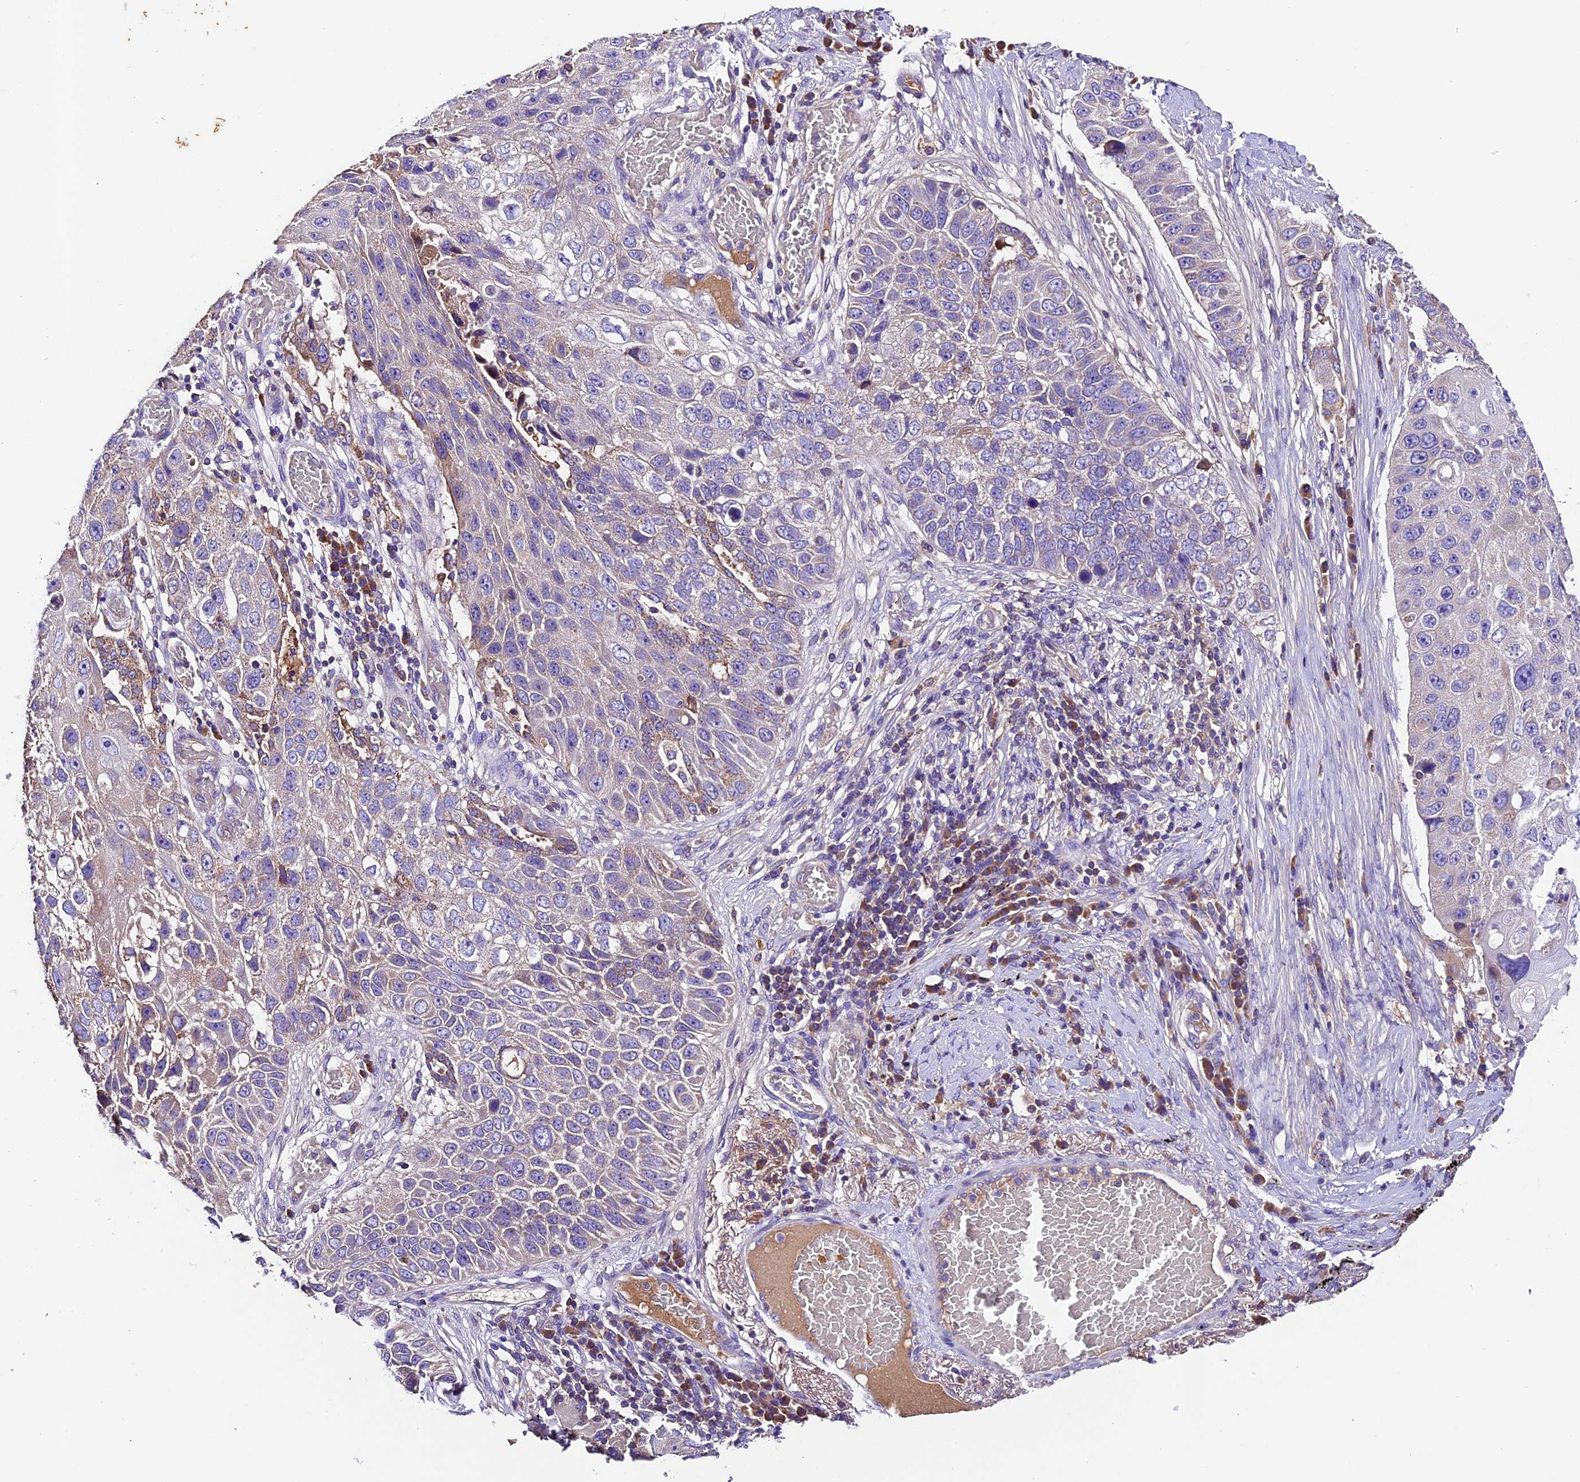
{"staining": {"intensity": "negative", "quantity": "none", "location": "none"}, "tissue": "lung cancer", "cell_type": "Tumor cells", "image_type": "cancer", "snomed": [{"axis": "morphology", "description": "Squamous cell carcinoma, NOS"}, {"axis": "topography", "description": "Lung"}], "caption": "This is an immunohistochemistry histopathology image of lung cancer (squamous cell carcinoma). There is no staining in tumor cells.", "gene": "SIX5", "patient": {"sex": "male", "age": 61}}